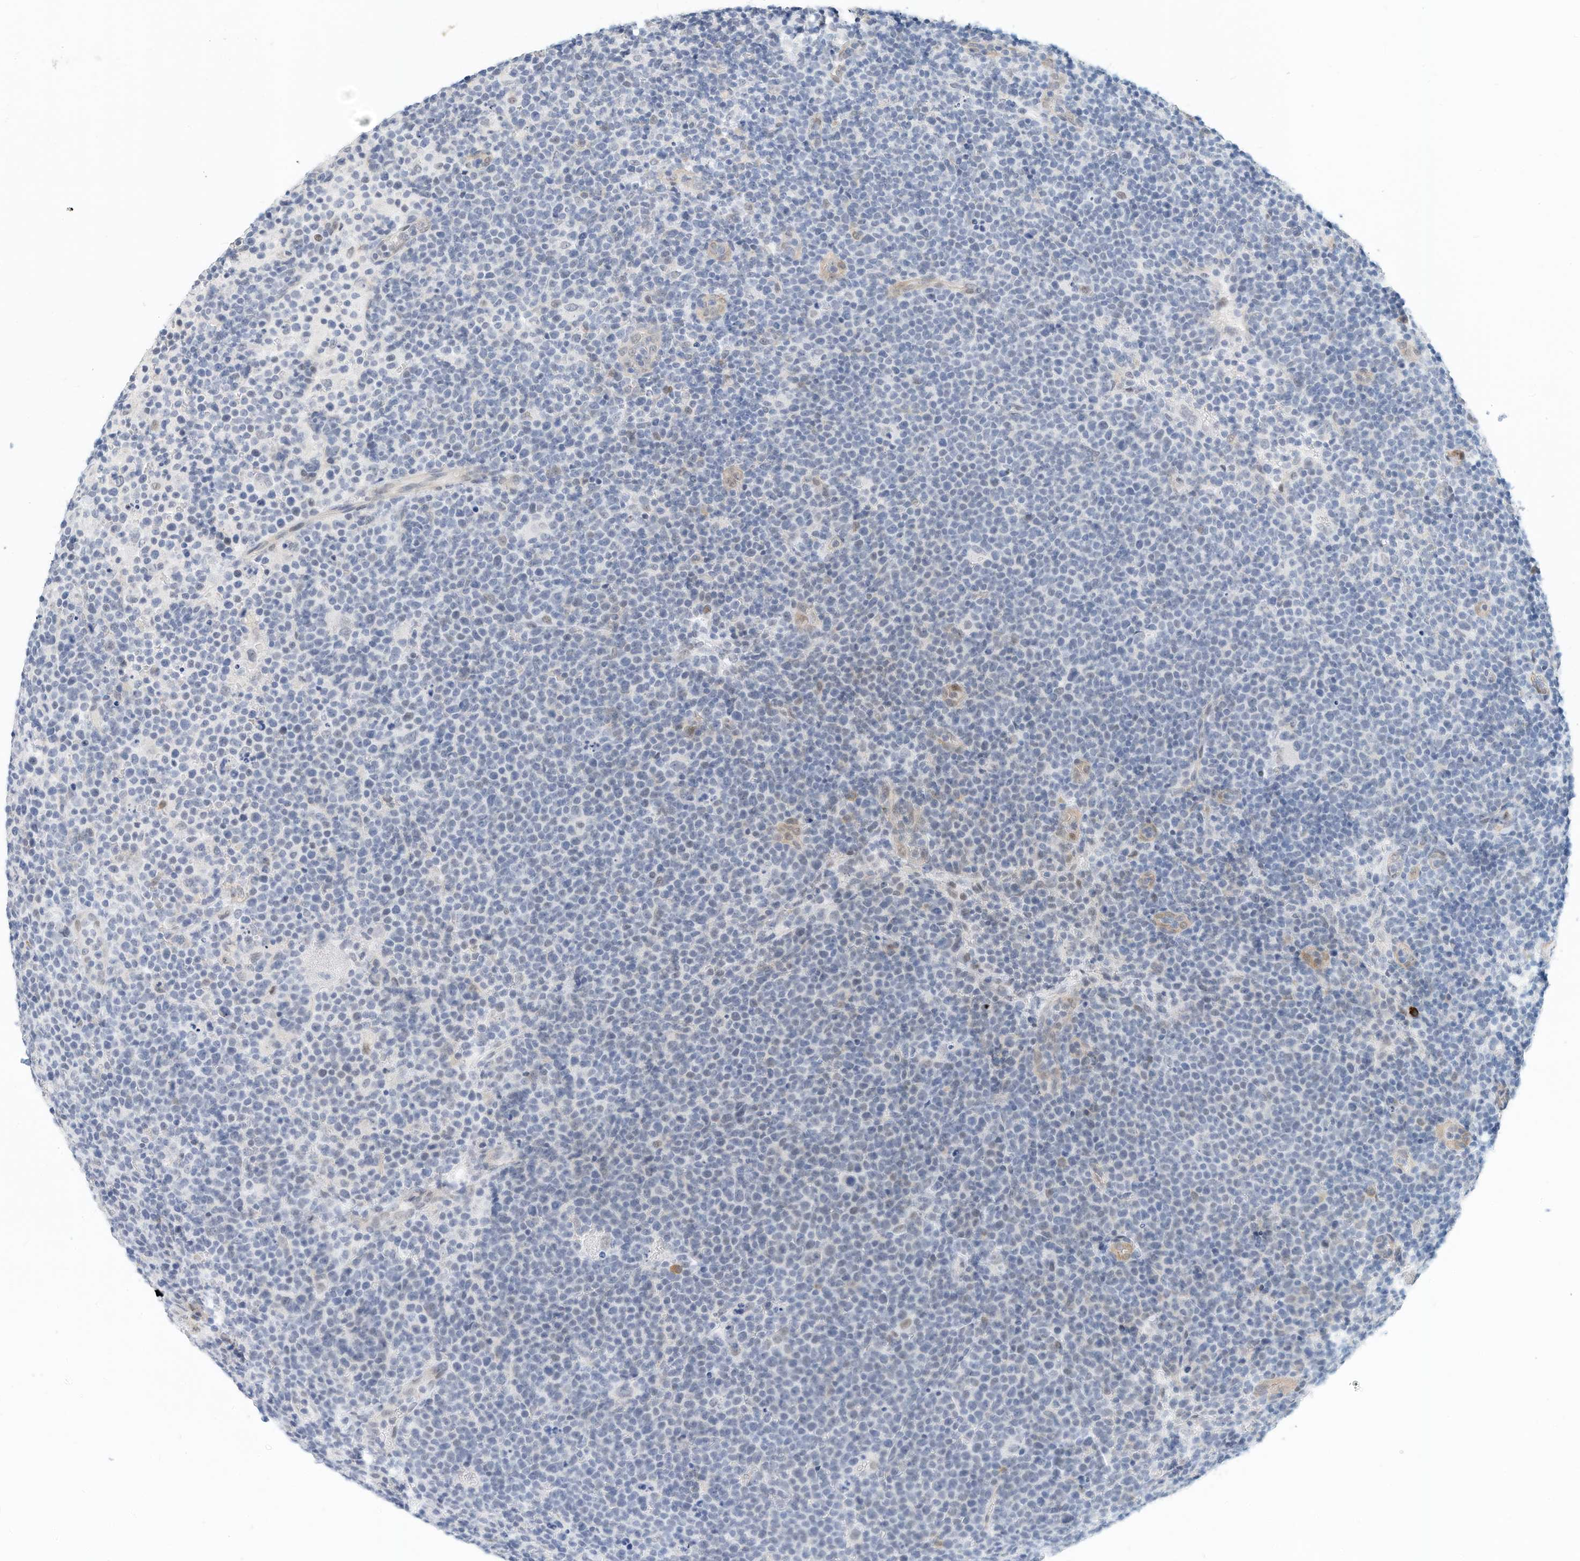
{"staining": {"intensity": "negative", "quantity": "none", "location": "none"}, "tissue": "lymphoma", "cell_type": "Tumor cells", "image_type": "cancer", "snomed": [{"axis": "morphology", "description": "Malignant lymphoma, non-Hodgkin's type, High grade"}, {"axis": "topography", "description": "Lymph node"}], "caption": "Protein analysis of lymphoma displays no significant staining in tumor cells.", "gene": "ARHGAP28", "patient": {"sex": "male", "age": 61}}